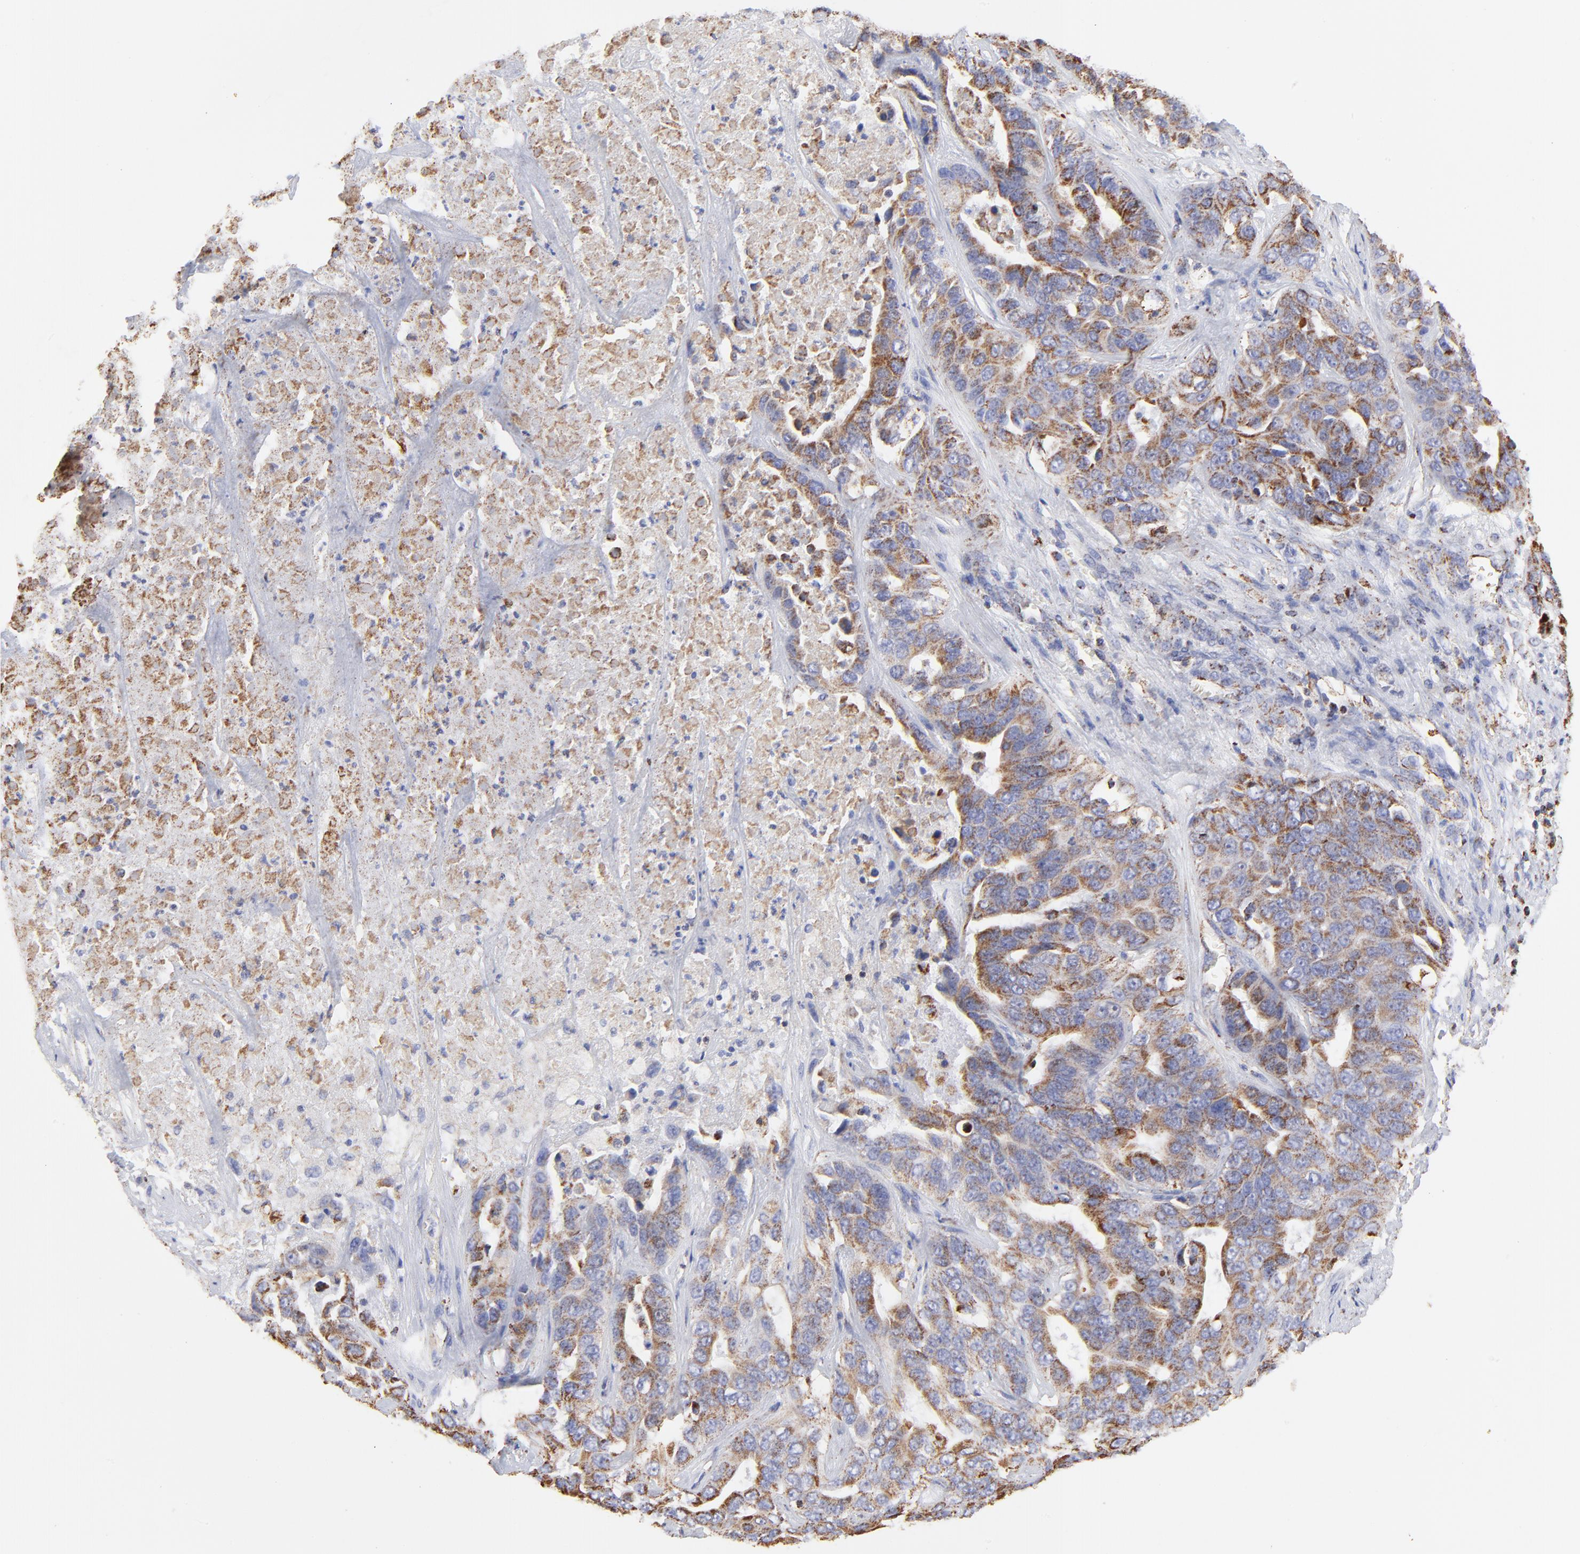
{"staining": {"intensity": "strong", "quantity": ">75%", "location": "cytoplasmic/membranous"}, "tissue": "liver cancer", "cell_type": "Tumor cells", "image_type": "cancer", "snomed": [{"axis": "morphology", "description": "Cholangiocarcinoma"}, {"axis": "topography", "description": "Liver"}], "caption": "Liver cancer stained with a protein marker reveals strong staining in tumor cells.", "gene": "COX4I1", "patient": {"sex": "female", "age": 52}}